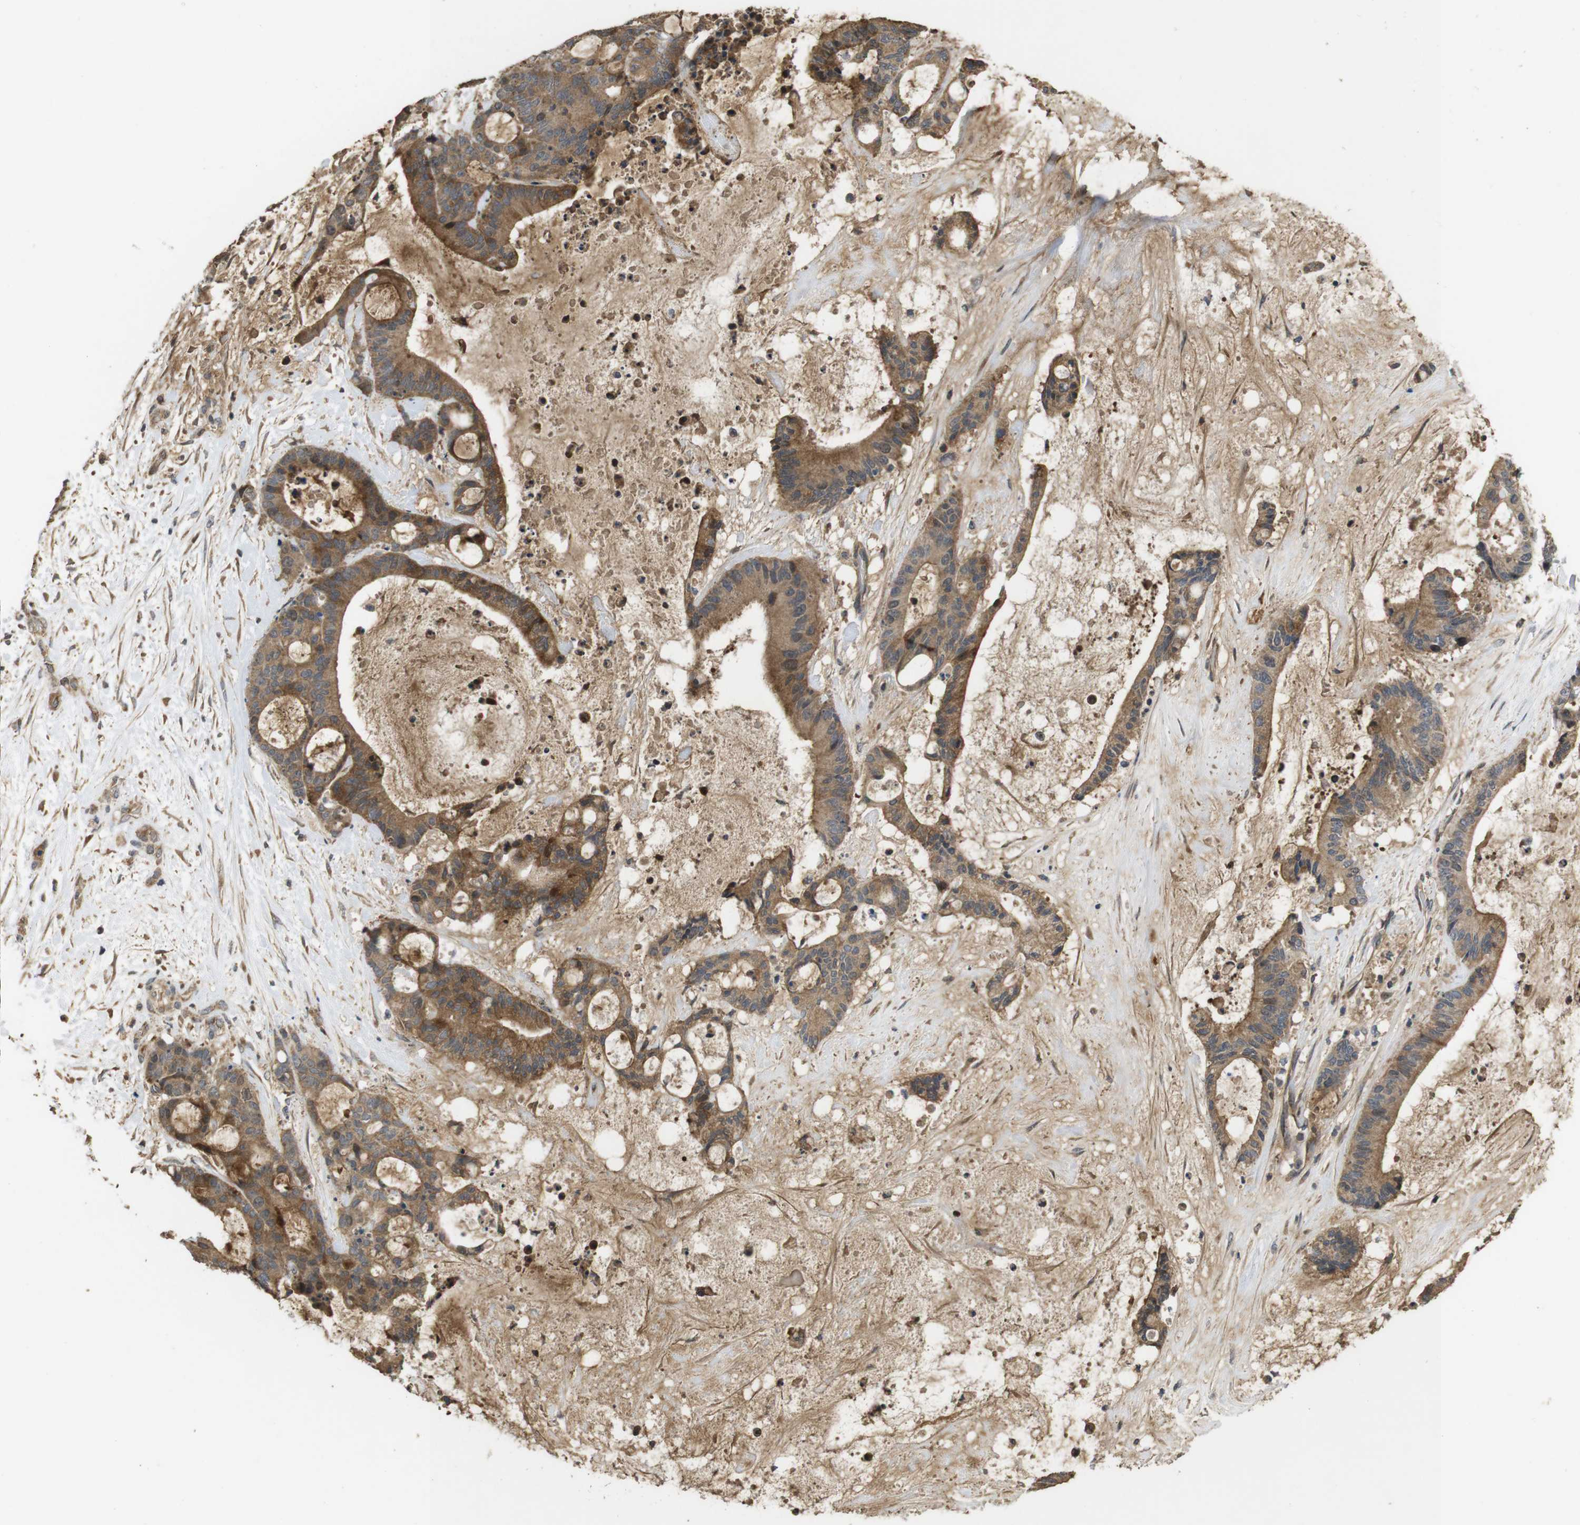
{"staining": {"intensity": "moderate", "quantity": ">75%", "location": "cytoplasmic/membranous"}, "tissue": "liver cancer", "cell_type": "Tumor cells", "image_type": "cancer", "snomed": [{"axis": "morphology", "description": "Cholangiocarcinoma"}, {"axis": "topography", "description": "Liver"}], "caption": "Immunohistochemistry (DAB (3,3'-diaminobenzidine)) staining of cholangiocarcinoma (liver) displays moderate cytoplasmic/membranous protein expression in approximately >75% of tumor cells. (brown staining indicates protein expression, while blue staining denotes nuclei).", "gene": "PCDHB10", "patient": {"sex": "female", "age": 73}}